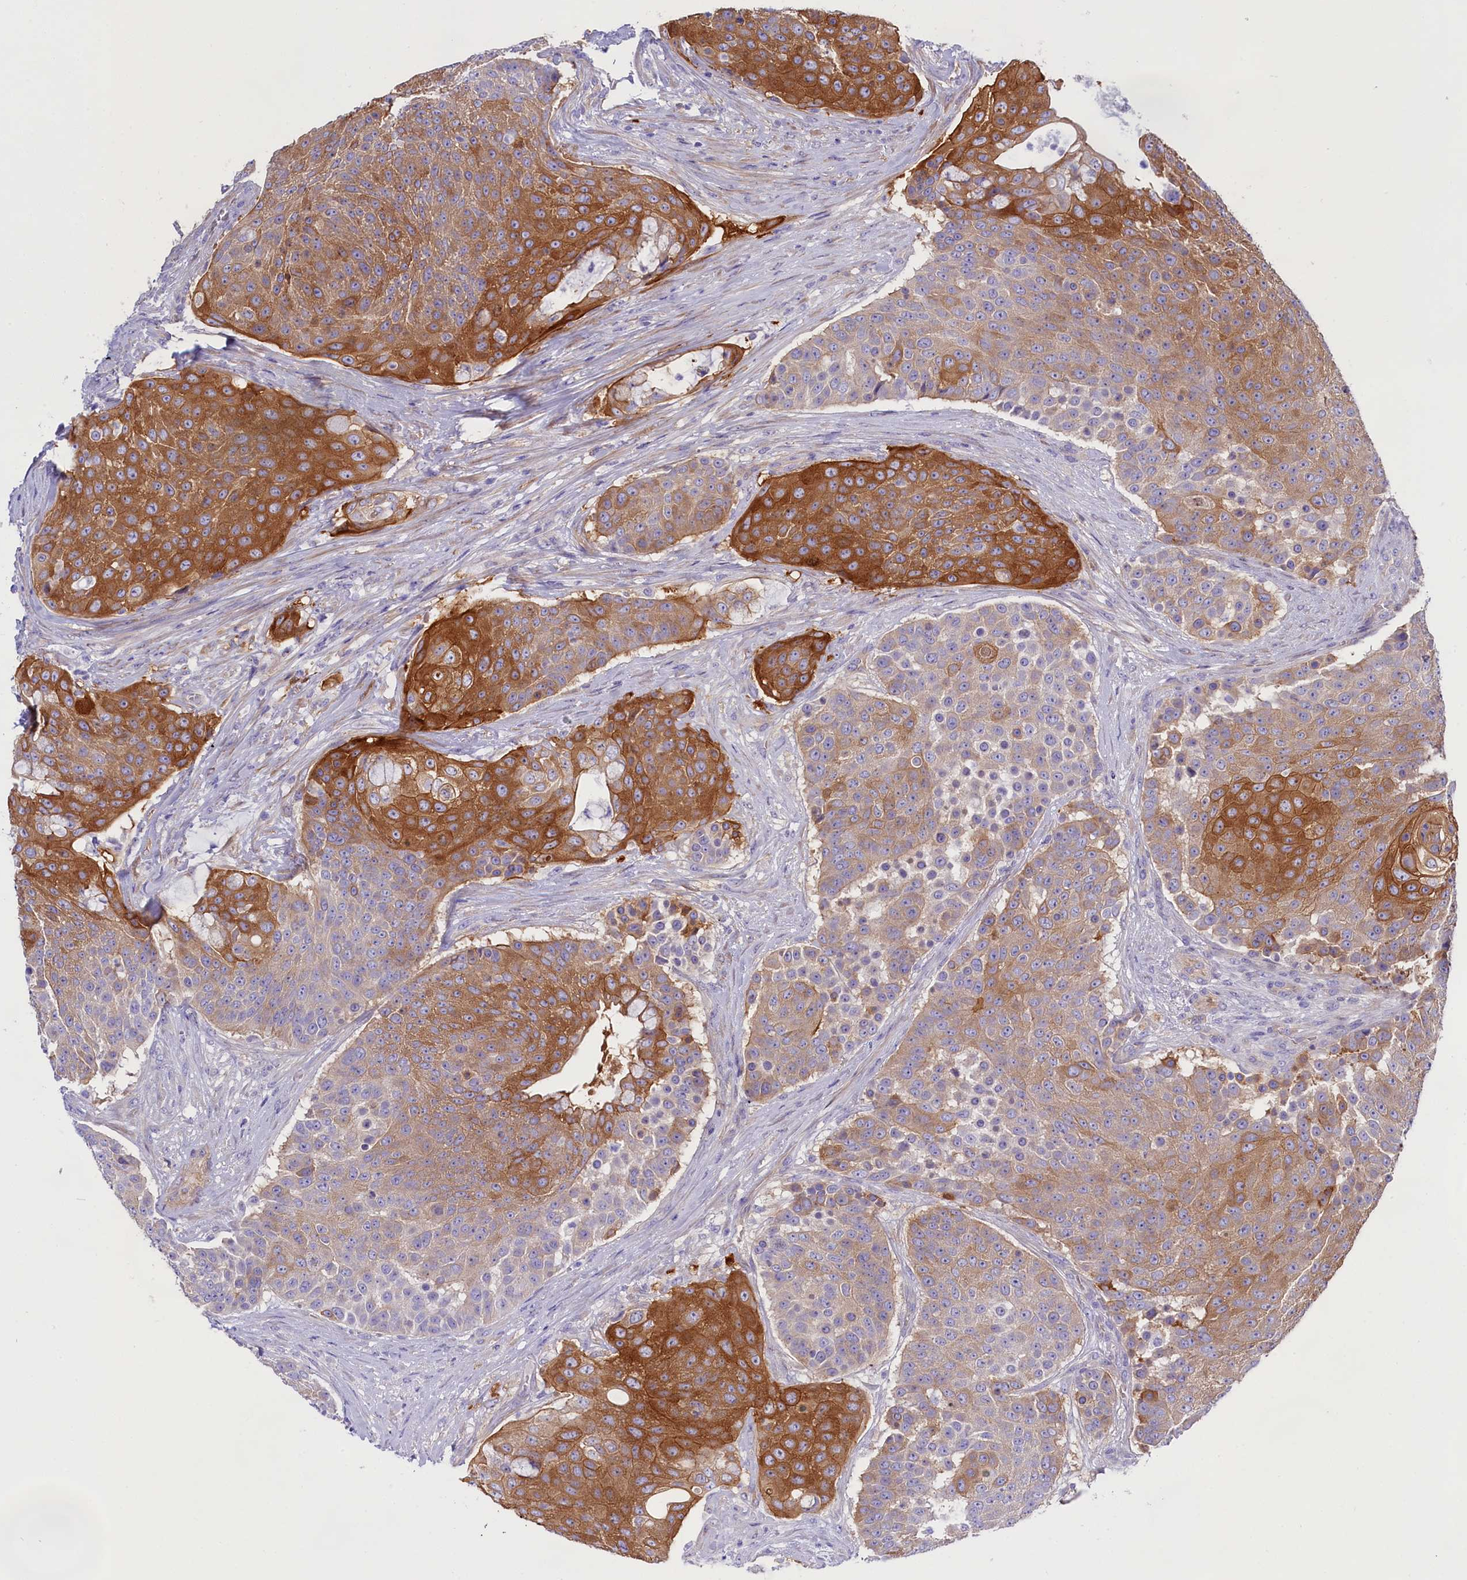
{"staining": {"intensity": "strong", "quantity": "25%-75%", "location": "cytoplasmic/membranous"}, "tissue": "urothelial cancer", "cell_type": "Tumor cells", "image_type": "cancer", "snomed": [{"axis": "morphology", "description": "Urothelial carcinoma, High grade"}, {"axis": "topography", "description": "Urinary bladder"}], "caption": "High-grade urothelial carcinoma was stained to show a protein in brown. There is high levels of strong cytoplasmic/membranous positivity in approximately 25%-75% of tumor cells.", "gene": "PPP1R13L", "patient": {"sex": "female", "age": 63}}